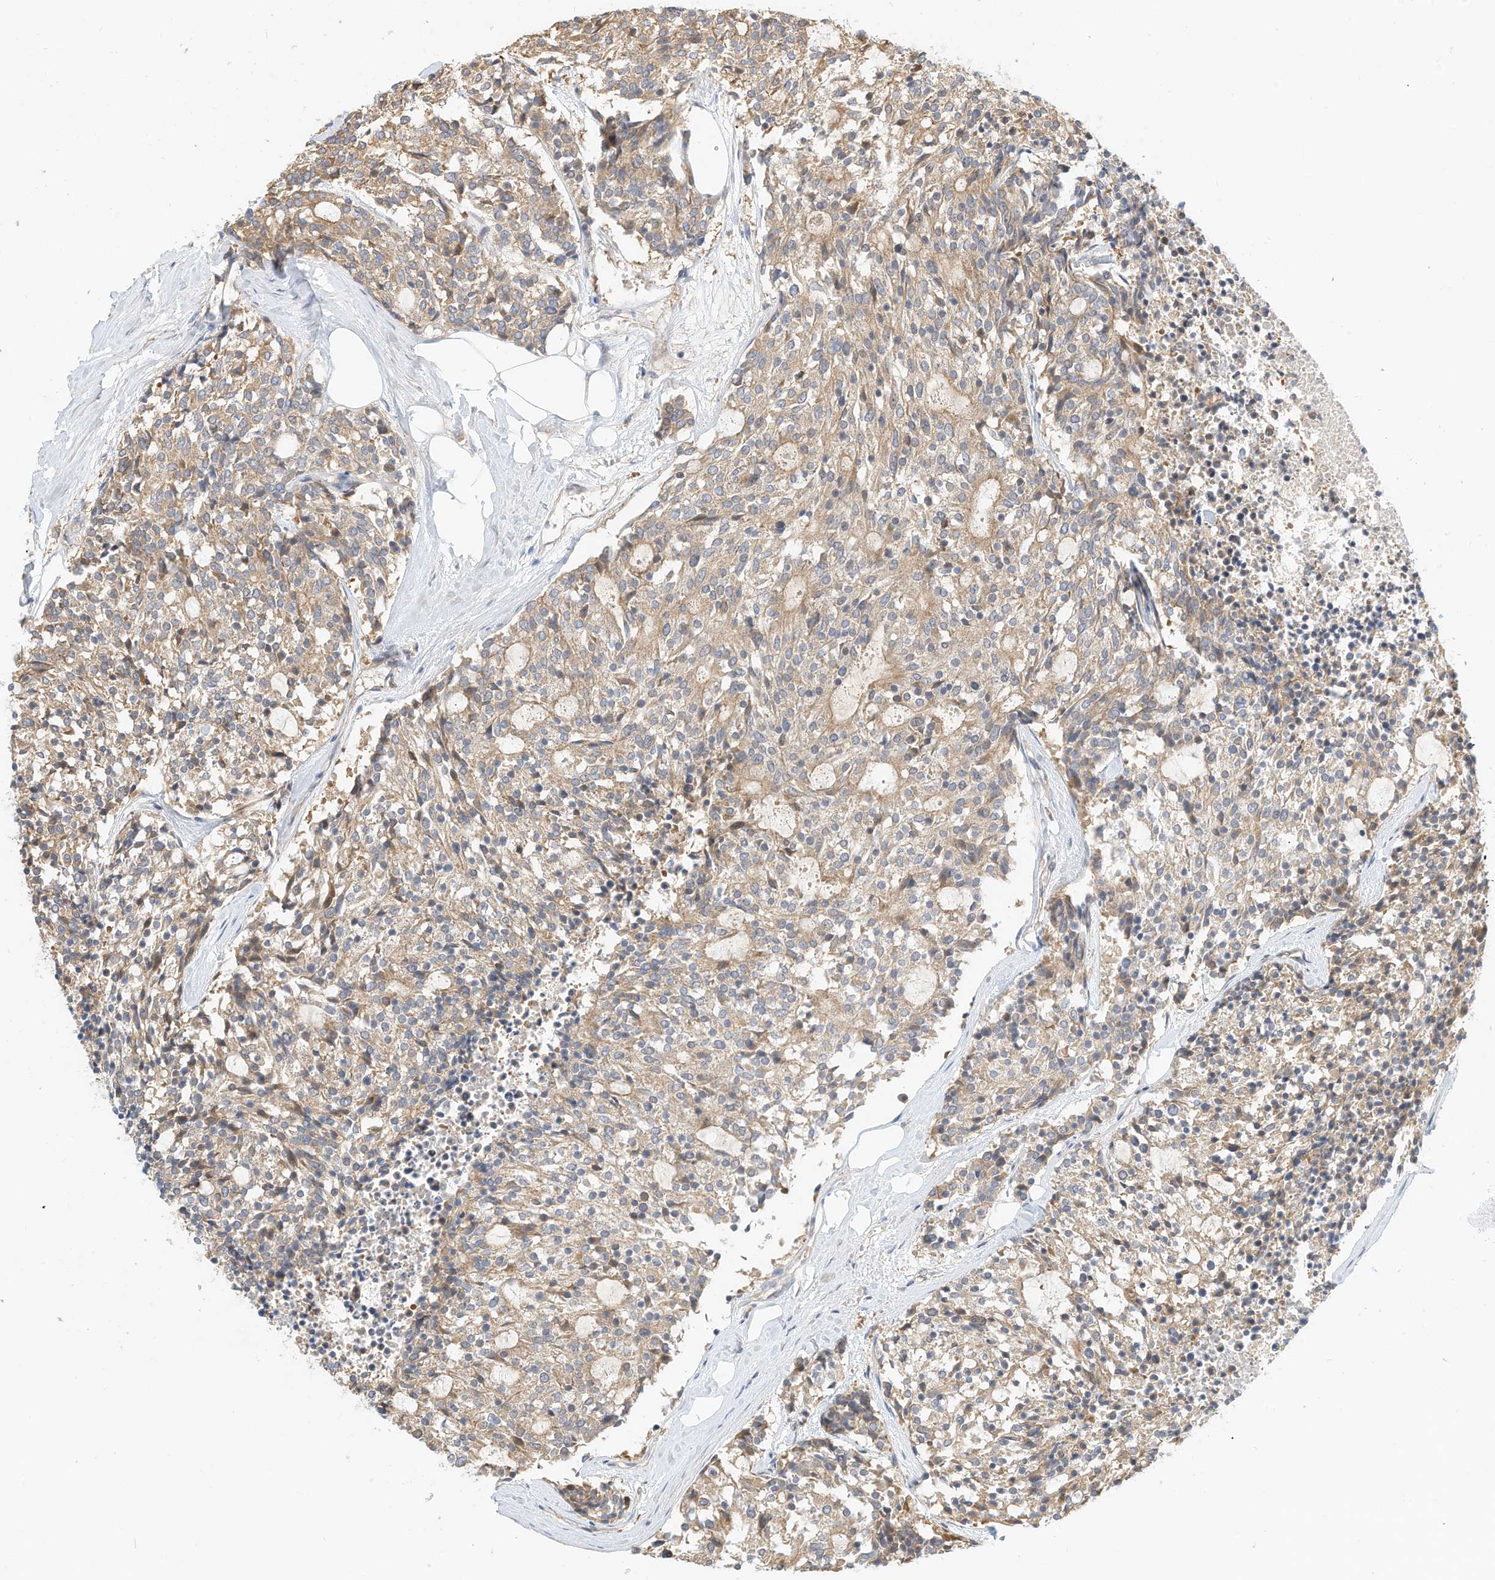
{"staining": {"intensity": "weak", "quantity": ">75%", "location": "cytoplasmic/membranous"}, "tissue": "carcinoid", "cell_type": "Tumor cells", "image_type": "cancer", "snomed": [{"axis": "morphology", "description": "Carcinoid, malignant, NOS"}, {"axis": "topography", "description": "Pancreas"}], "caption": "Malignant carcinoid tissue demonstrates weak cytoplasmic/membranous expression in about >75% of tumor cells, visualized by immunohistochemistry.", "gene": "OFD1", "patient": {"sex": "female", "age": 54}}